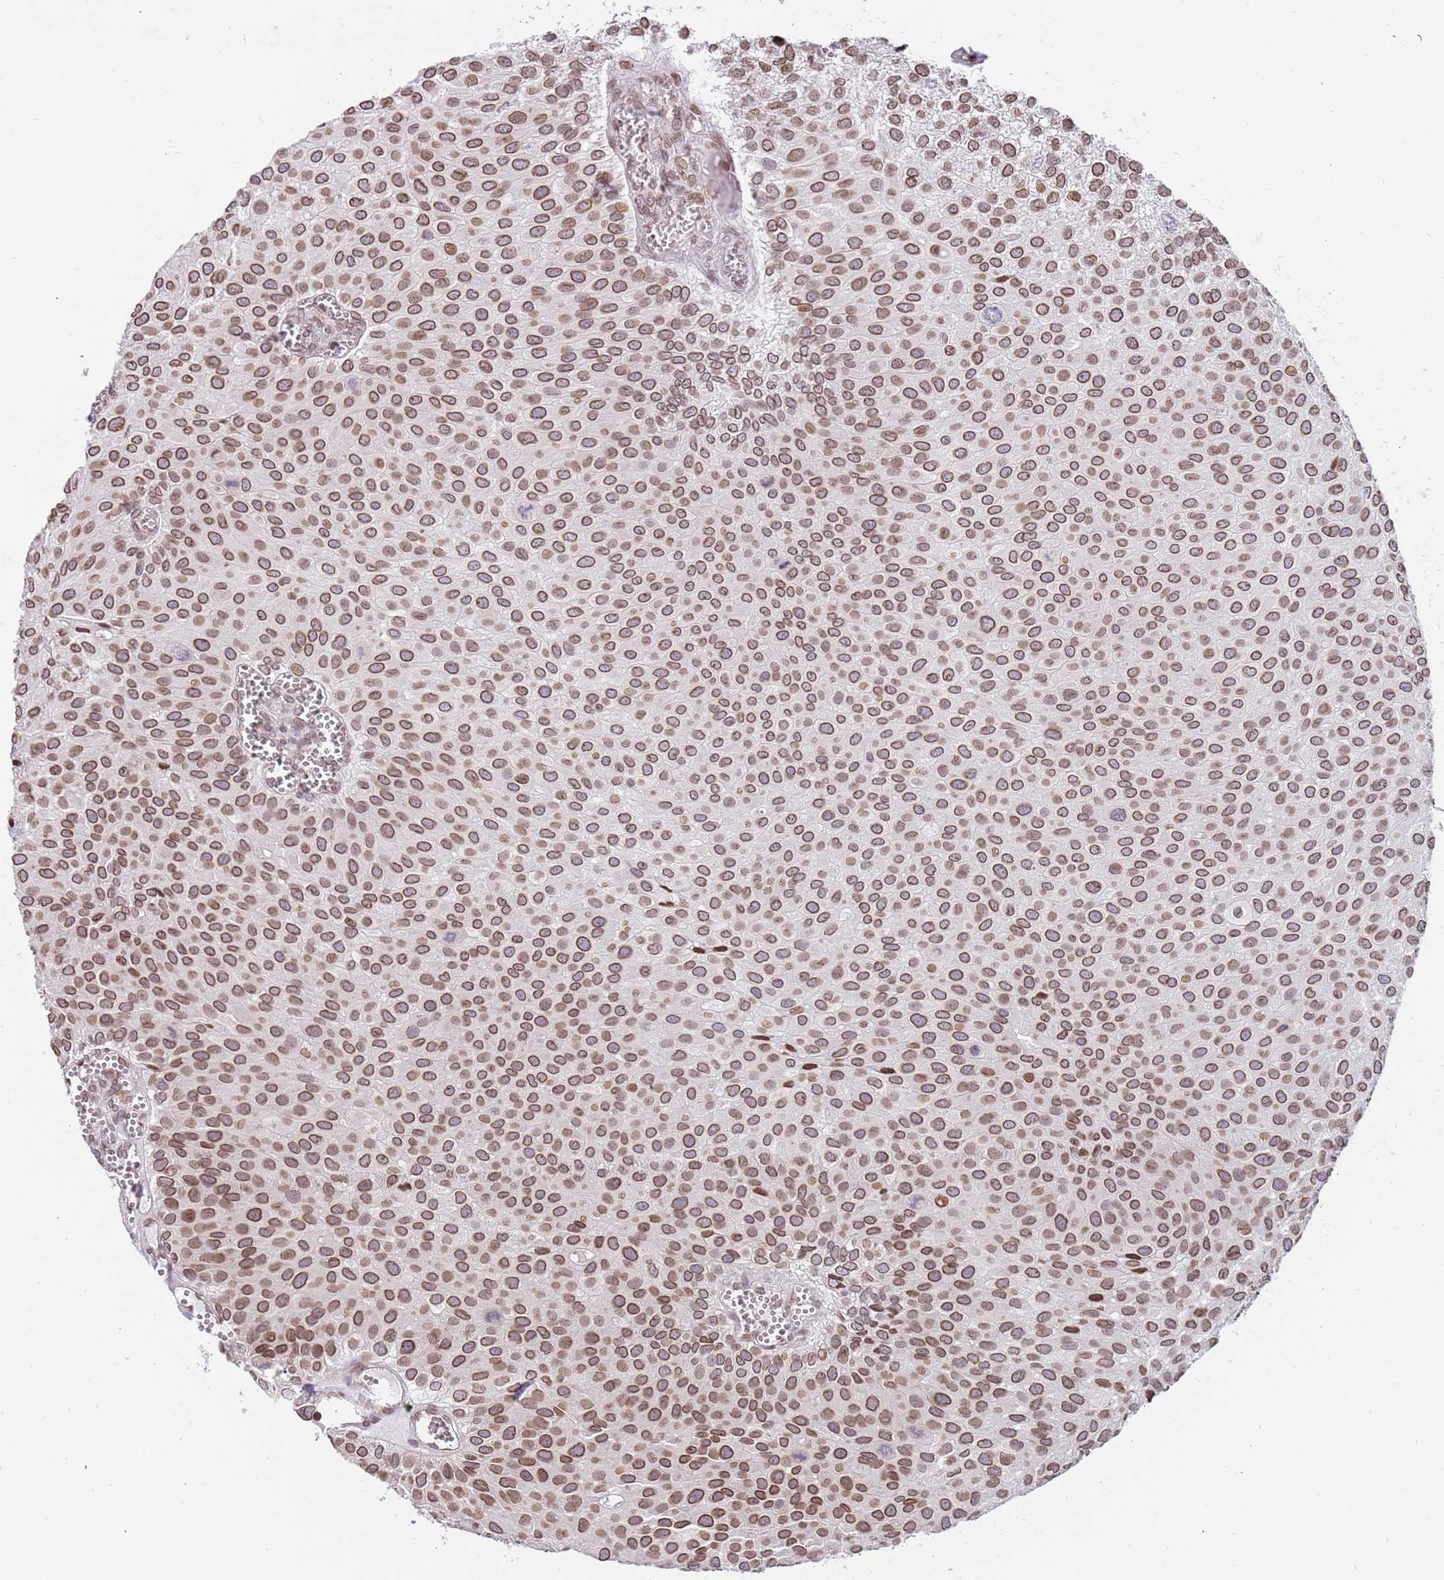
{"staining": {"intensity": "moderate", "quantity": ">75%", "location": "cytoplasmic/membranous,nuclear"}, "tissue": "urothelial cancer", "cell_type": "Tumor cells", "image_type": "cancer", "snomed": [{"axis": "morphology", "description": "Urothelial carcinoma, Low grade"}, {"axis": "topography", "description": "Urinary bladder"}], "caption": "Protein staining displays moderate cytoplasmic/membranous and nuclear expression in approximately >75% of tumor cells in low-grade urothelial carcinoma.", "gene": "KLHDC2", "patient": {"sex": "male", "age": 88}}